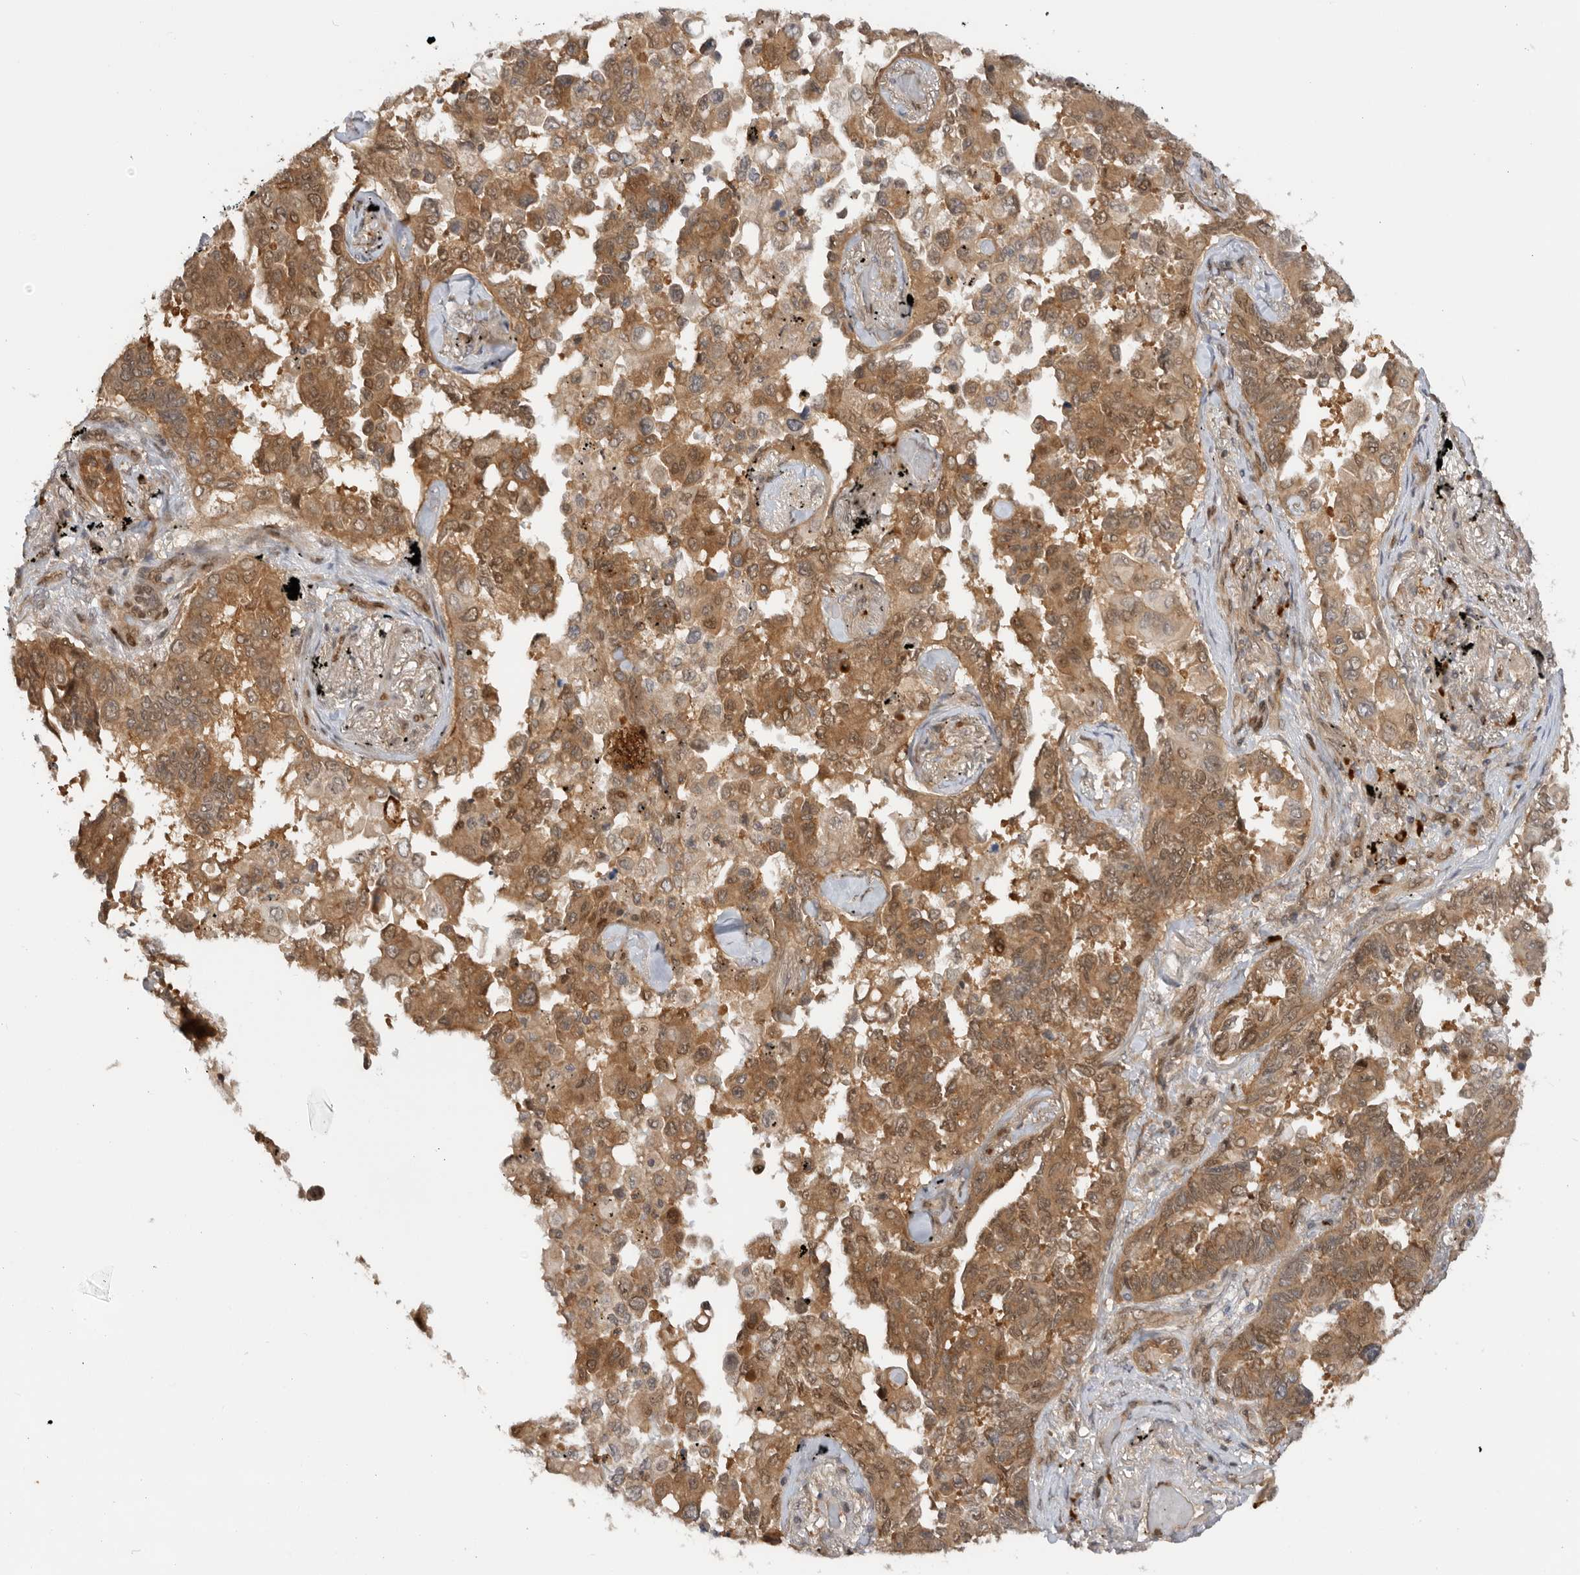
{"staining": {"intensity": "moderate", "quantity": ">75%", "location": "cytoplasmic/membranous"}, "tissue": "lung cancer", "cell_type": "Tumor cells", "image_type": "cancer", "snomed": [{"axis": "morphology", "description": "Adenocarcinoma, NOS"}, {"axis": "topography", "description": "Lung"}], "caption": "Immunohistochemical staining of lung cancer exhibits medium levels of moderate cytoplasmic/membranous protein staining in approximately >75% of tumor cells.", "gene": "DCAF8", "patient": {"sex": "female", "age": 67}}